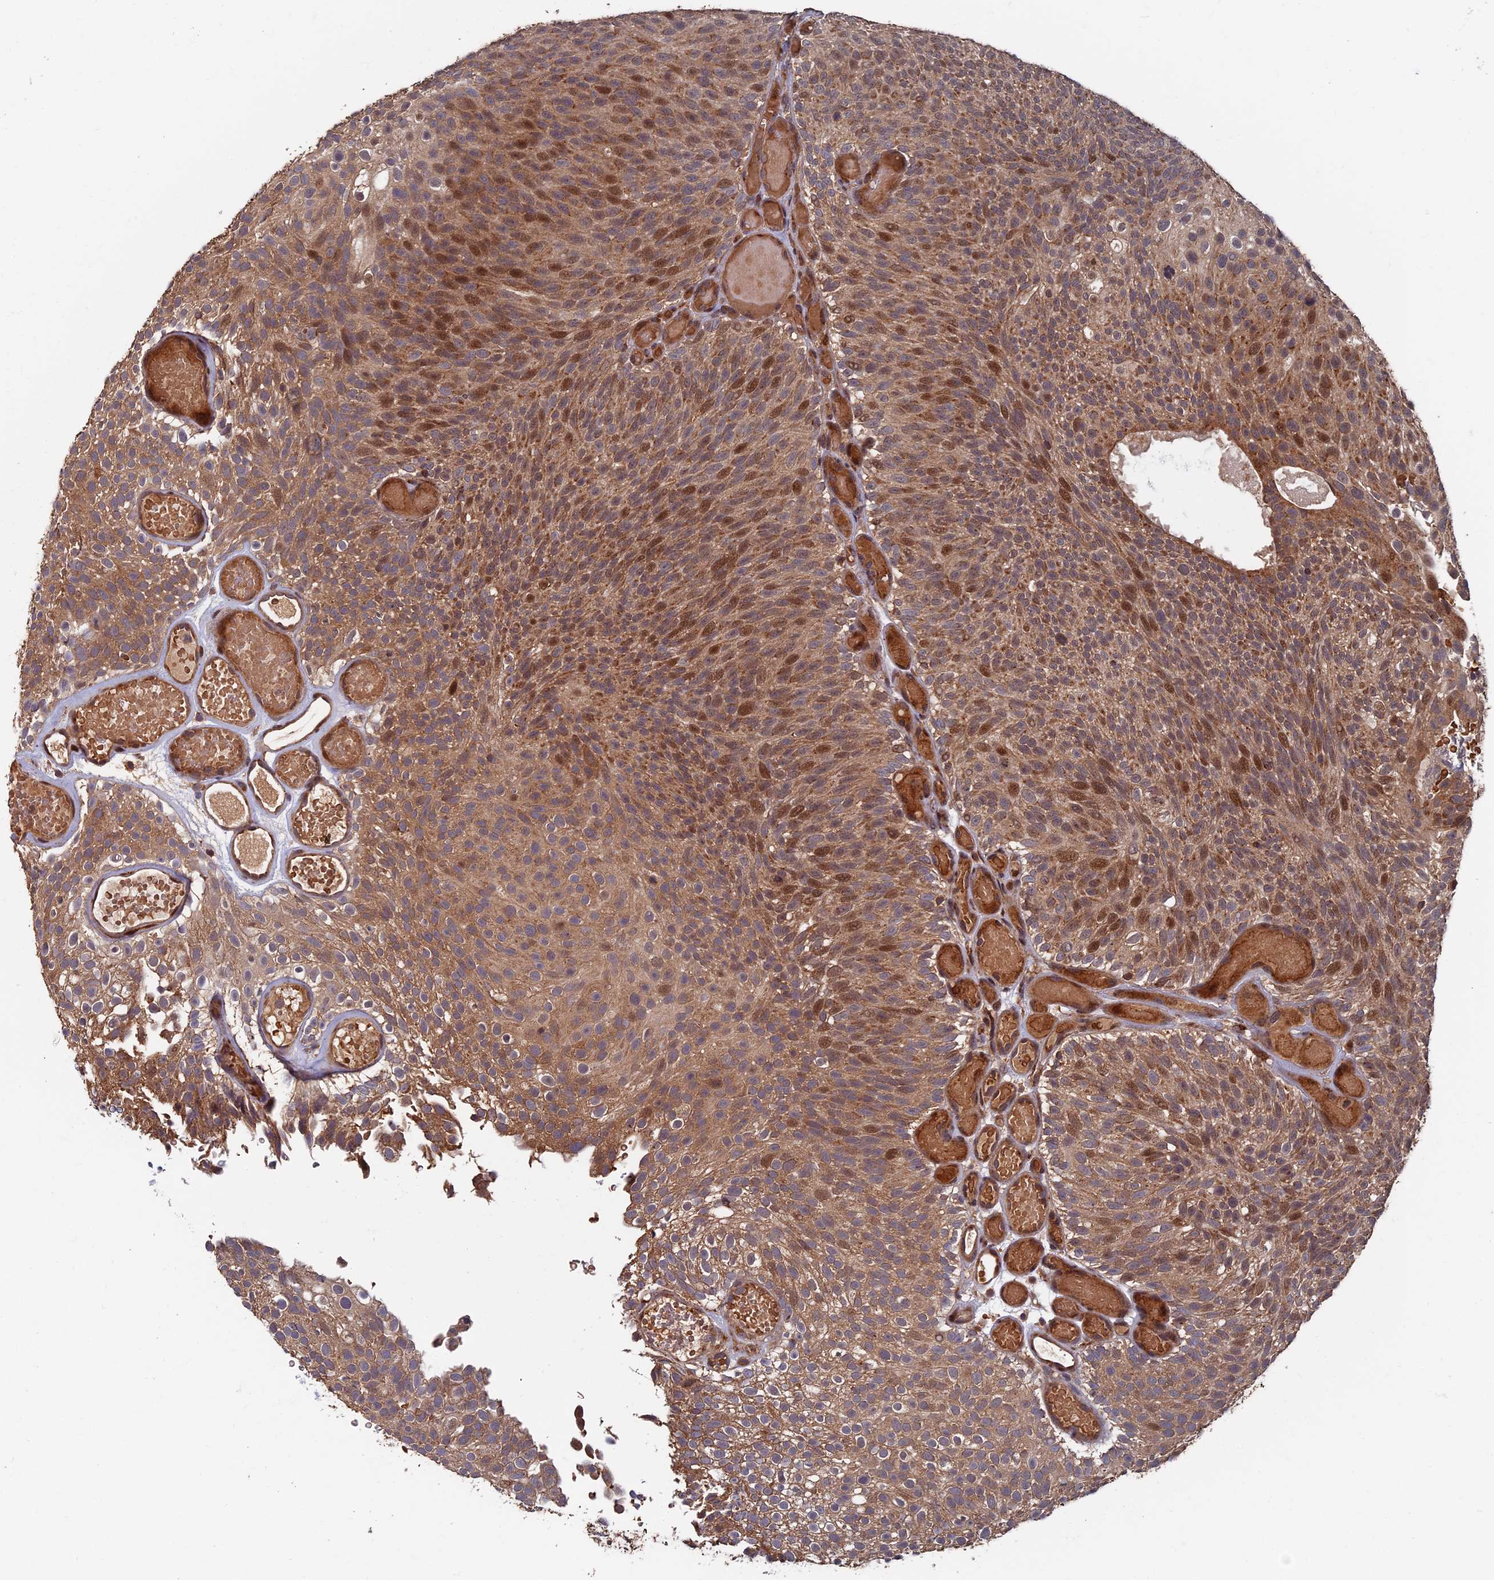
{"staining": {"intensity": "moderate", "quantity": ">75%", "location": "cytoplasmic/membranous,nuclear"}, "tissue": "urothelial cancer", "cell_type": "Tumor cells", "image_type": "cancer", "snomed": [{"axis": "morphology", "description": "Urothelial carcinoma, Low grade"}, {"axis": "topography", "description": "Urinary bladder"}], "caption": "Brown immunohistochemical staining in urothelial cancer displays moderate cytoplasmic/membranous and nuclear positivity in approximately >75% of tumor cells.", "gene": "RASGRF1", "patient": {"sex": "male", "age": 78}}